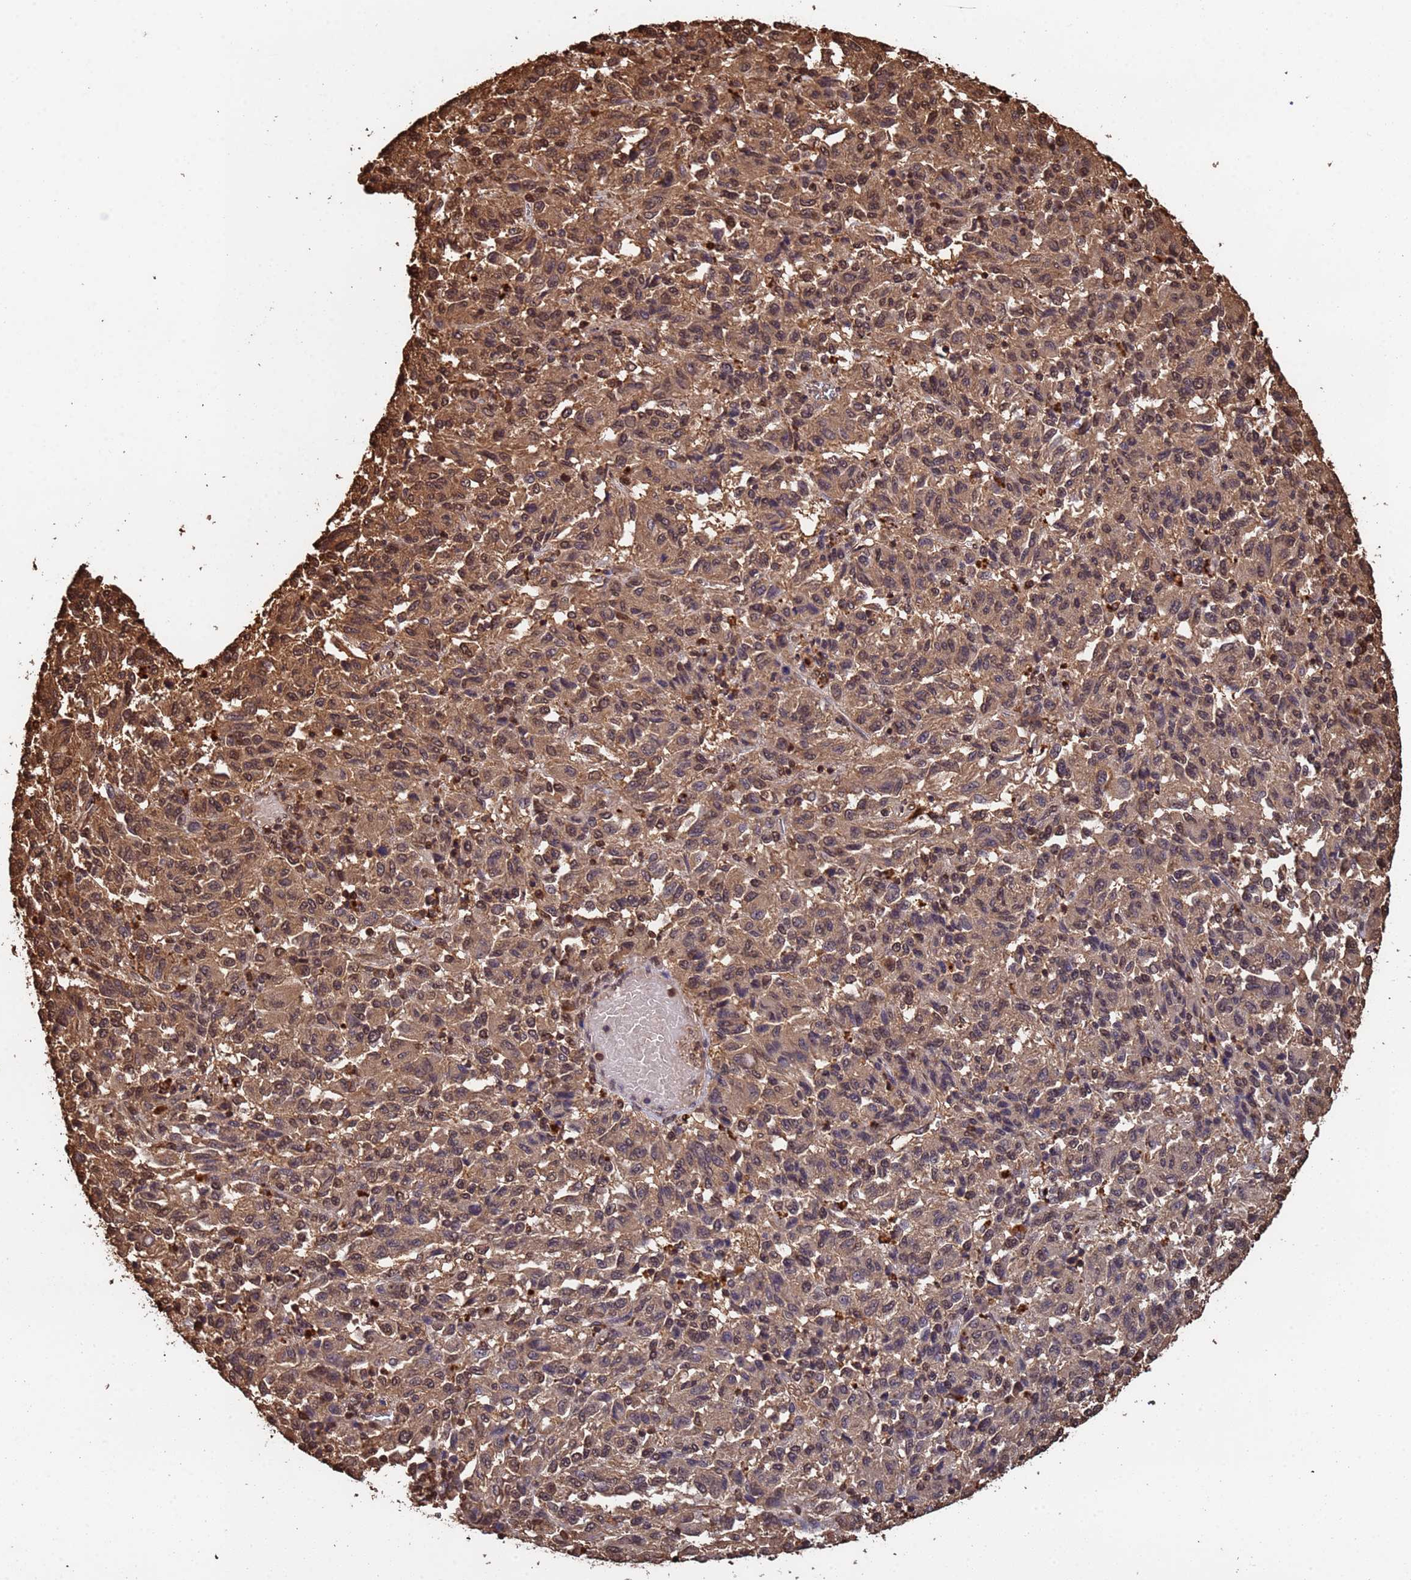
{"staining": {"intensity": "moderate", "quantity": ">75%", "location": "cytoplasmic/membranous,nuclear"}, "tissue": "melanoma", "cell_type": "Tumor cells", "image_type": "cancer", "snomed": [{"axis": "morphology", "description": "Malignant melanoma, Metastatic site"}, {"axis": "topography", "description": "Lung"}], "caption": "Tumor cells display medium levels of moderate cytoplasmic/membranous and nuclear staining in about >75% of cells in human melanoma.", "gene": "SUMO4", "patient": {"sex": "male", "age": 64}}